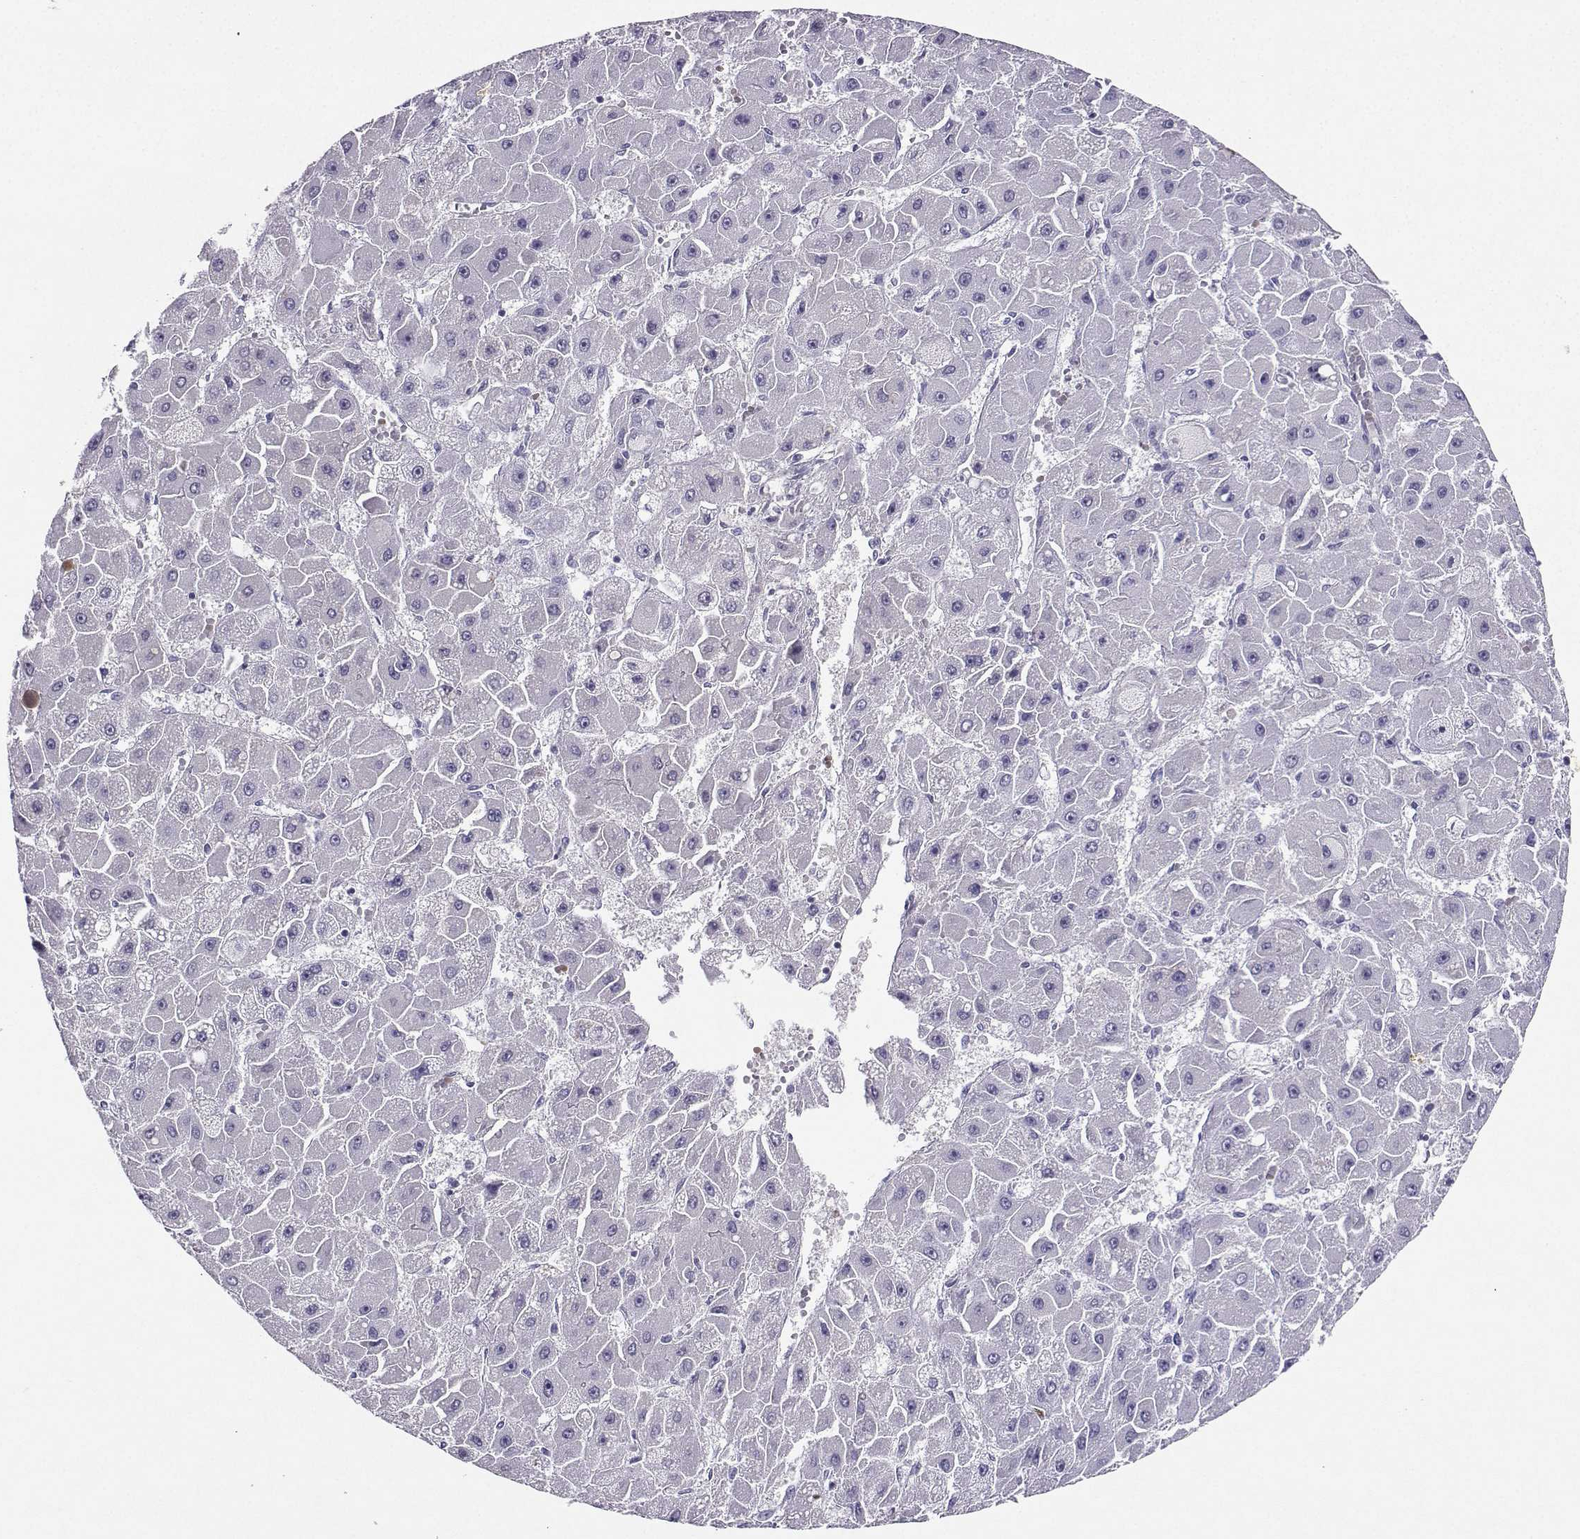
{"staining": {"intensity": "negative", "quantity": "none", "location": "none"}, "tissue": "liver cancer", "cell_type": "Tumor cells", "image_type": "cancer", "snomed": [{"axis": "morphology", "description": "Carcinoma, Hepatocellular, NOS"}, {"axis": "topography", "description": "Liver"}], "caption": "Liver cancer was stained to show a protein in brown. There is no significant positivity in tumor cells.", "gene": "GRIK4", "patient": {"sex": "female", "age": 25}}